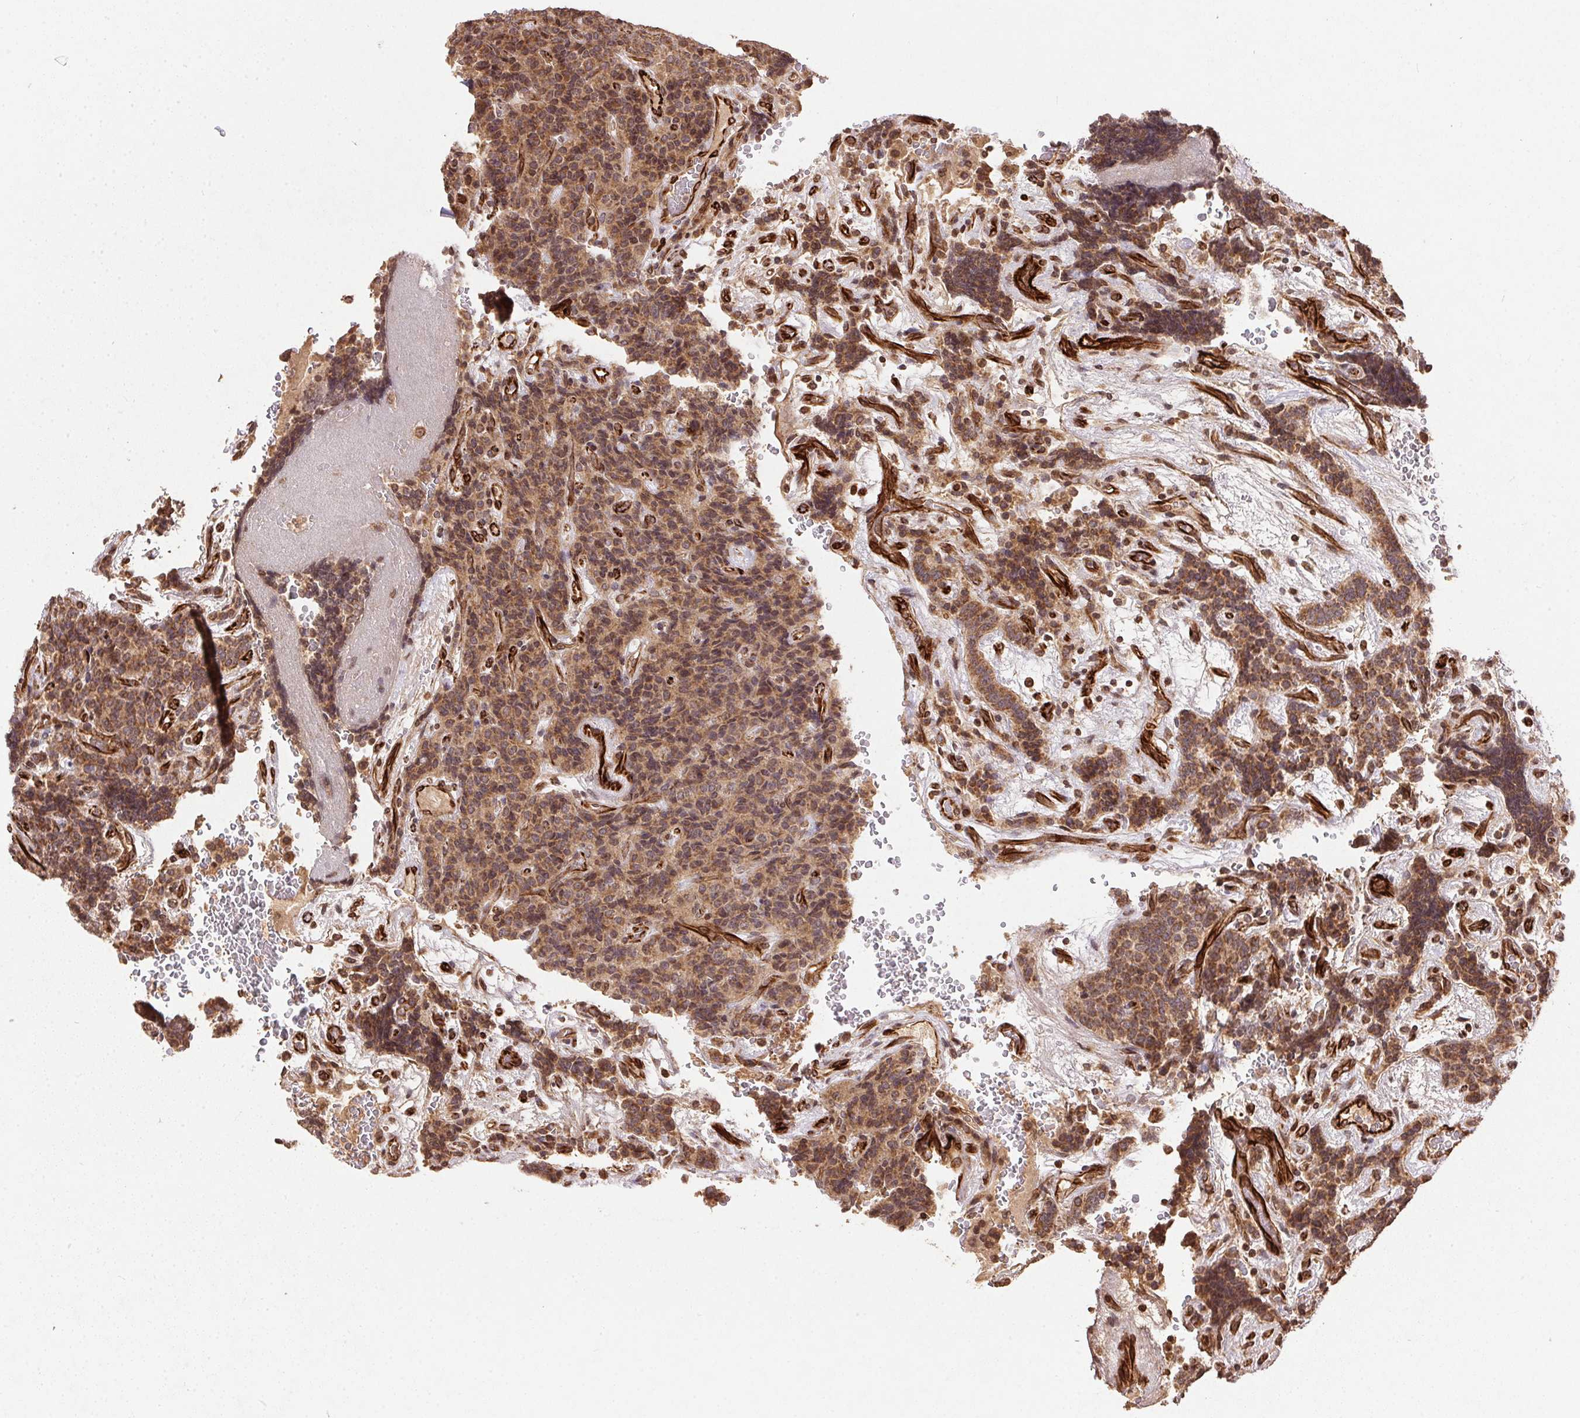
{"staining": {"intensity": "moderate", "quantity": ">75%", "location": "cytoplasmic/membranous"}, "tissue": "carcinoid", "cell_type": "Tumor cells", "image_type": "cancer", "snomed": [{"axis": "morphology", "description": "Carcinoid, malignant, NOS"}, {"axis": "topography", "description": "Pancreas"}], "caption": "Malignant carcinoid tissue shows moderate cytoplasmic/membranous expression in about >75% of tumor cells", "gene": "SPRED2", "patient": {"sex": "male", "age": 36}}